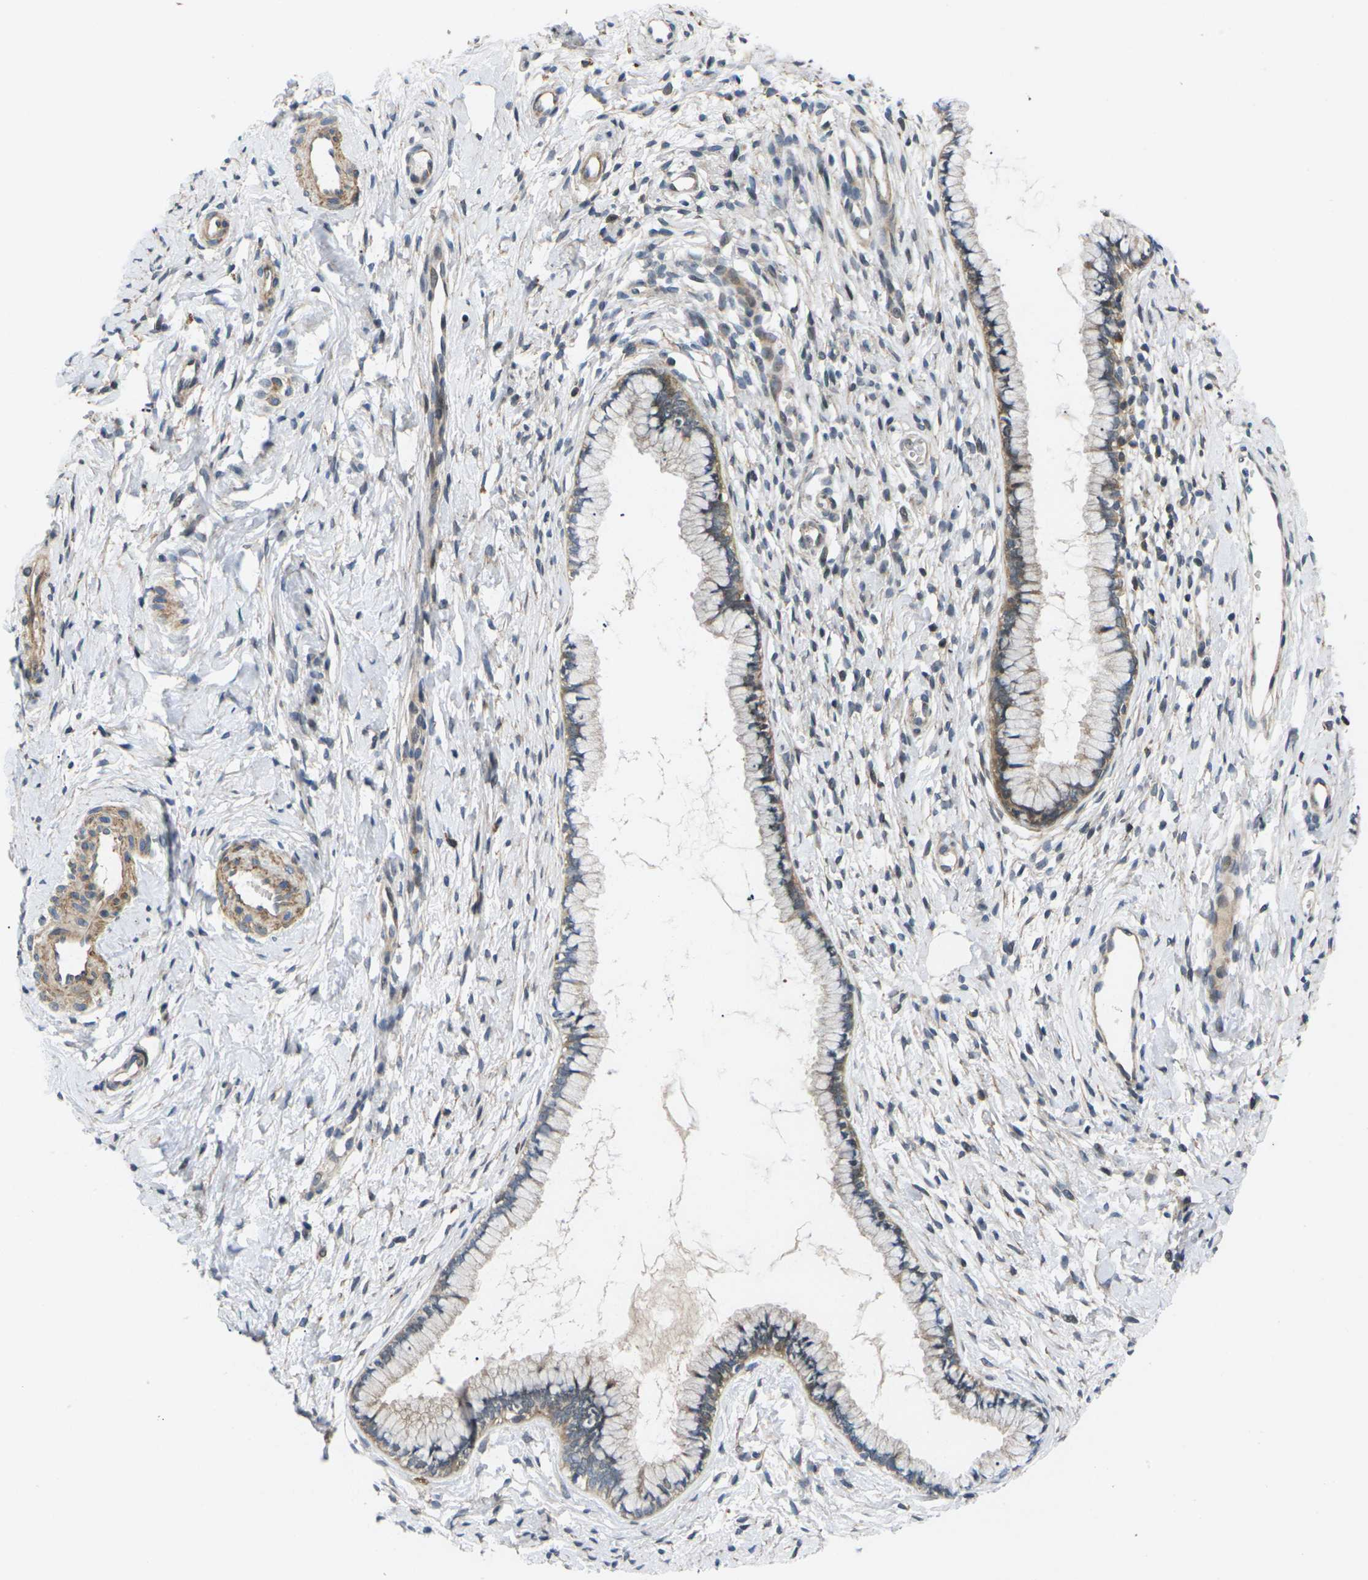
{"staining": {"intensity": "moderate", "quantity": ">75%", "location": "cytoplasmic/membranous"}, "tissue": "cervix", "cell_type": "Glandular cells", "image_type": "normal", "snomed": [{"axis": "morphology", "description": "Normal tissue, NOS"}, {"axis": "topography", "description": "Cervix"}], "caption": "Moderate cytoplasmic/membranous staining for a protein is present in approximately >75% of glandular cells of unremarkable cervix using immunohistochemistry (IHC).", "gene": "RPS6KA3", "patient": {"sex": "female", "age": 65}}